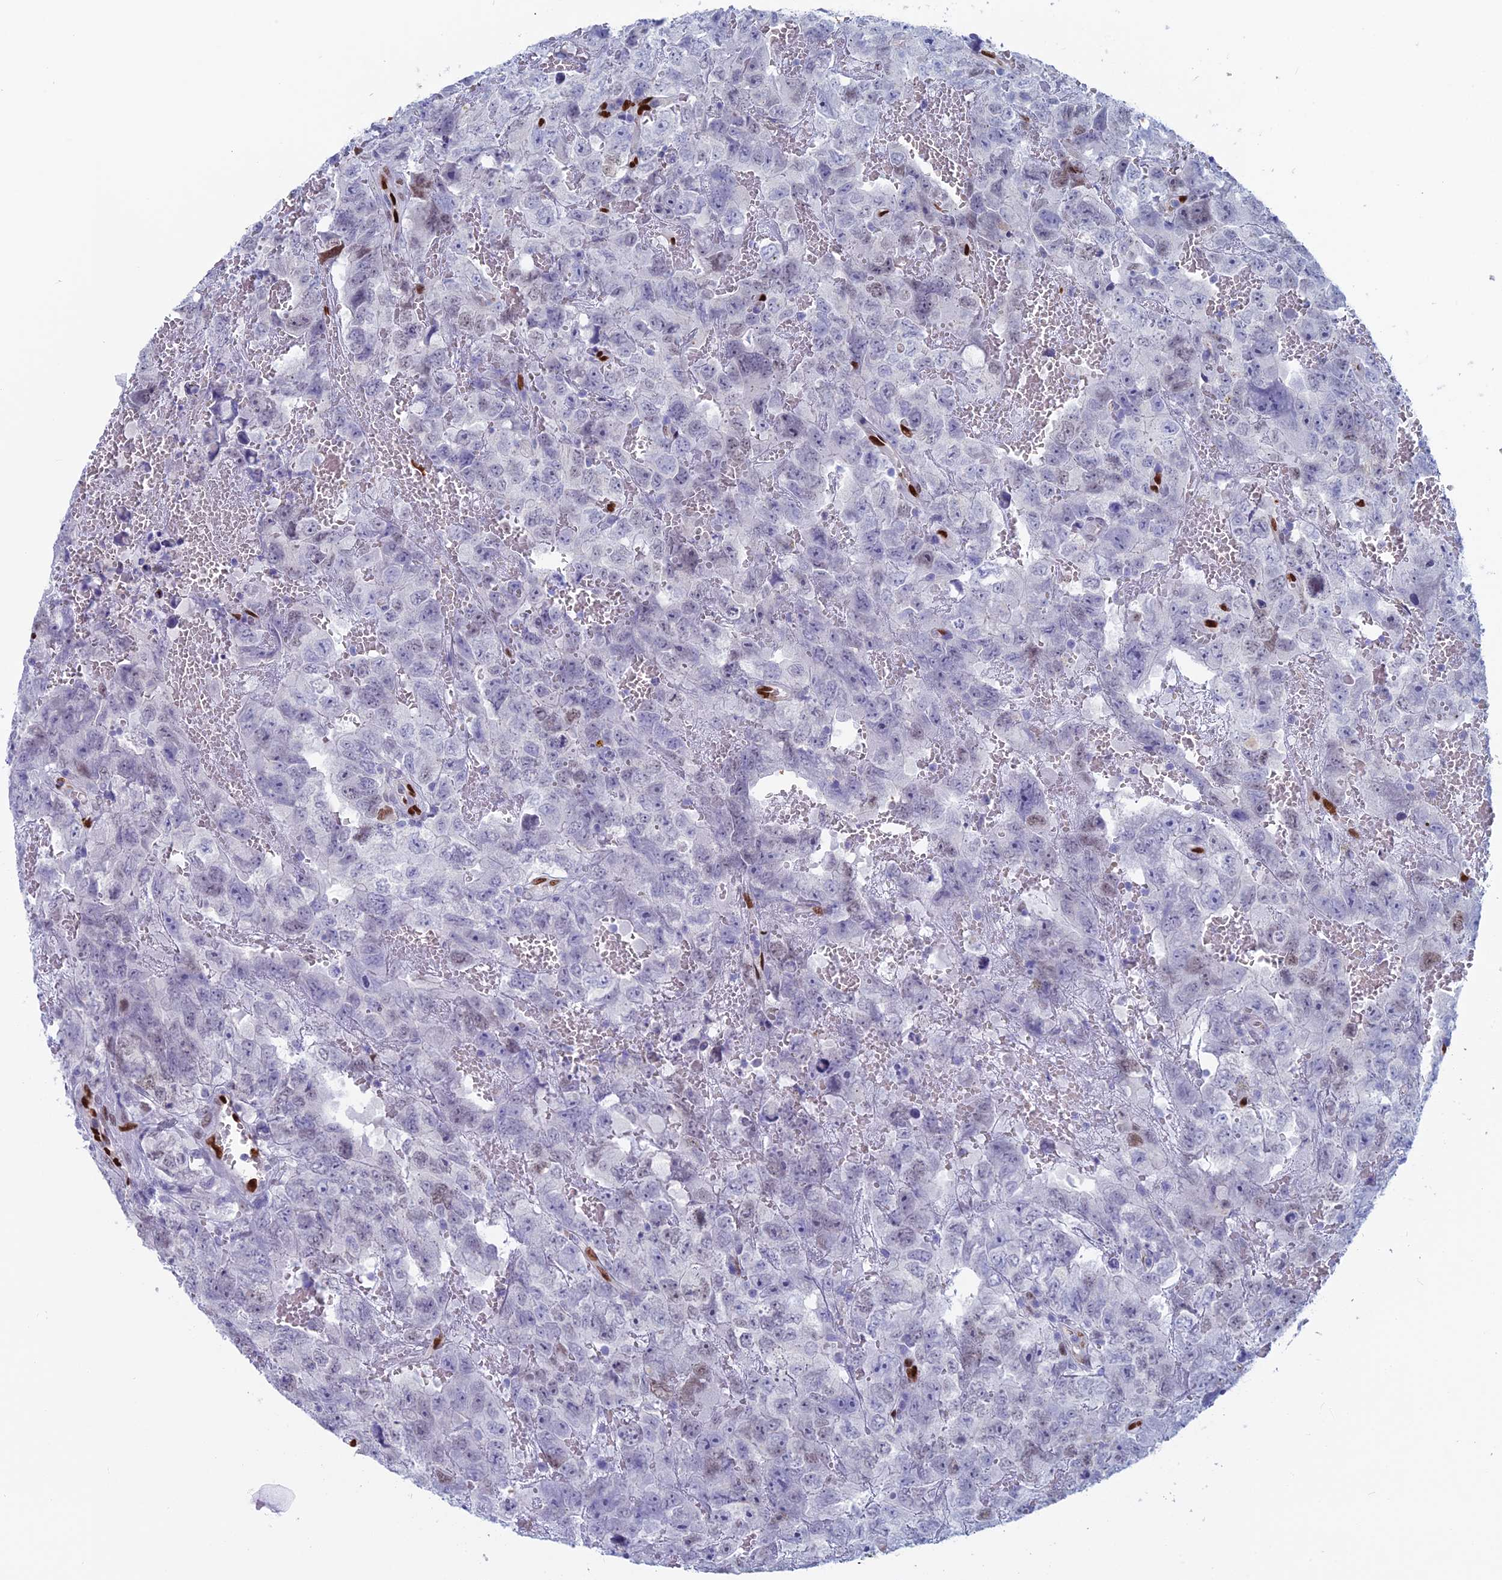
{"staining": {"intensity": "negative", "quantity": "none", "location": "none"}, "tissue": "testis cancer", "cell_type": "Tumor cells", "image_type": "cancer", "snomed": [{"axis": "morphology", "description": "Carcinoma, Embryonal, NOS"}, {"axis": "topography", "description": "Testis"}], "caption": "A micrograph of embryonal carcinoma (testis) stained for a protein reveals no brown staining in tumor cells.", "gene": "NOL4L", "patient": {"sex": "male", "age": 45}}